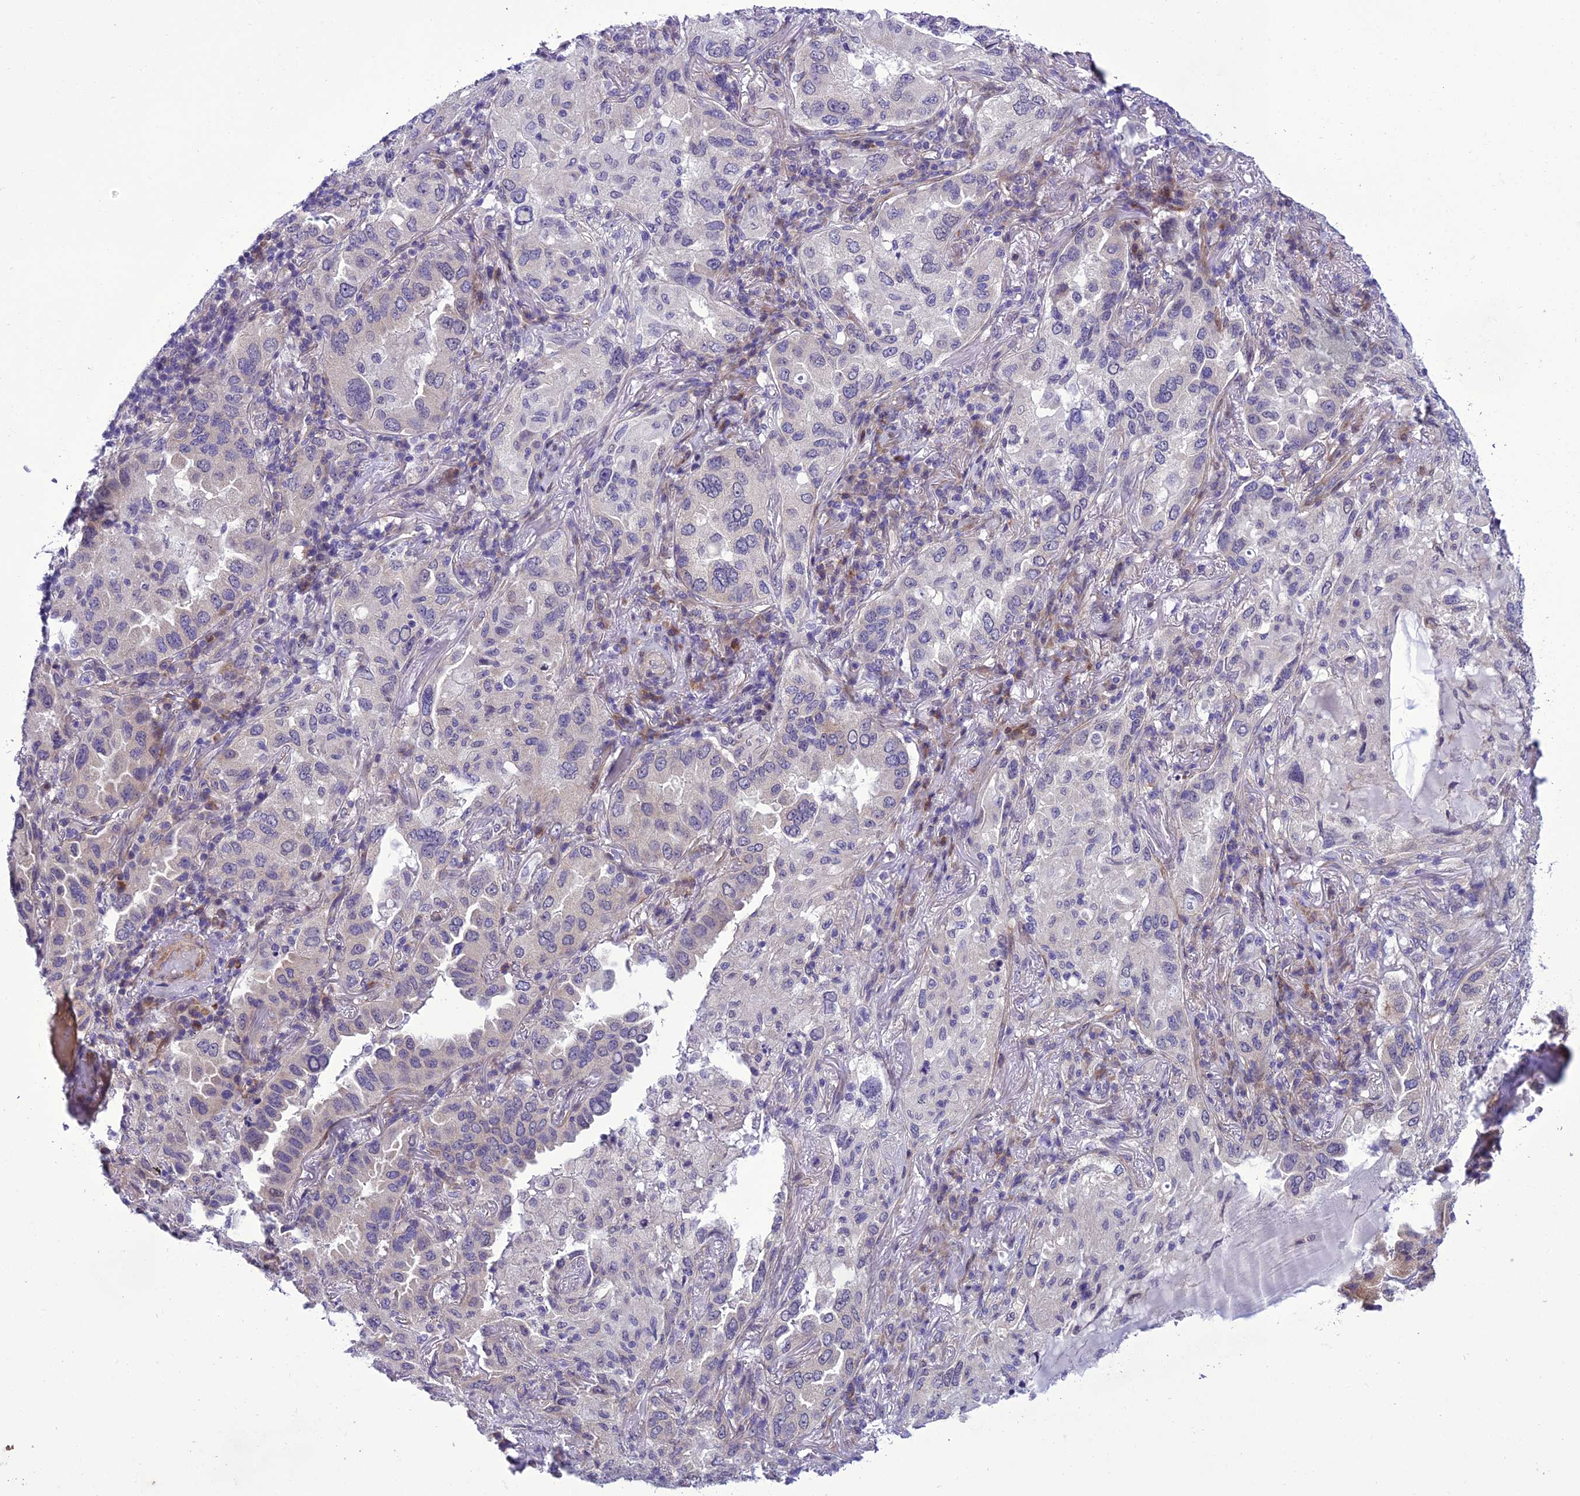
{"staining": {"intensity": "negative", "quantity": "none", "location": "none"}, "tissue": "lung cancer", "cell_type": "Tumor cells", "image_type": "cancer", "snomed": [{"axis": "morphology", "description": "Adenocarcinoma, NOS"}, {"axis": "topography", "description": "Lung"}], "caption": "Micrograph shows no protein expression in tumor cells of adenocarcinoma (lung) tissue.", "gene": "GAB4", "patient": {"sex": "female", "age": 69}}